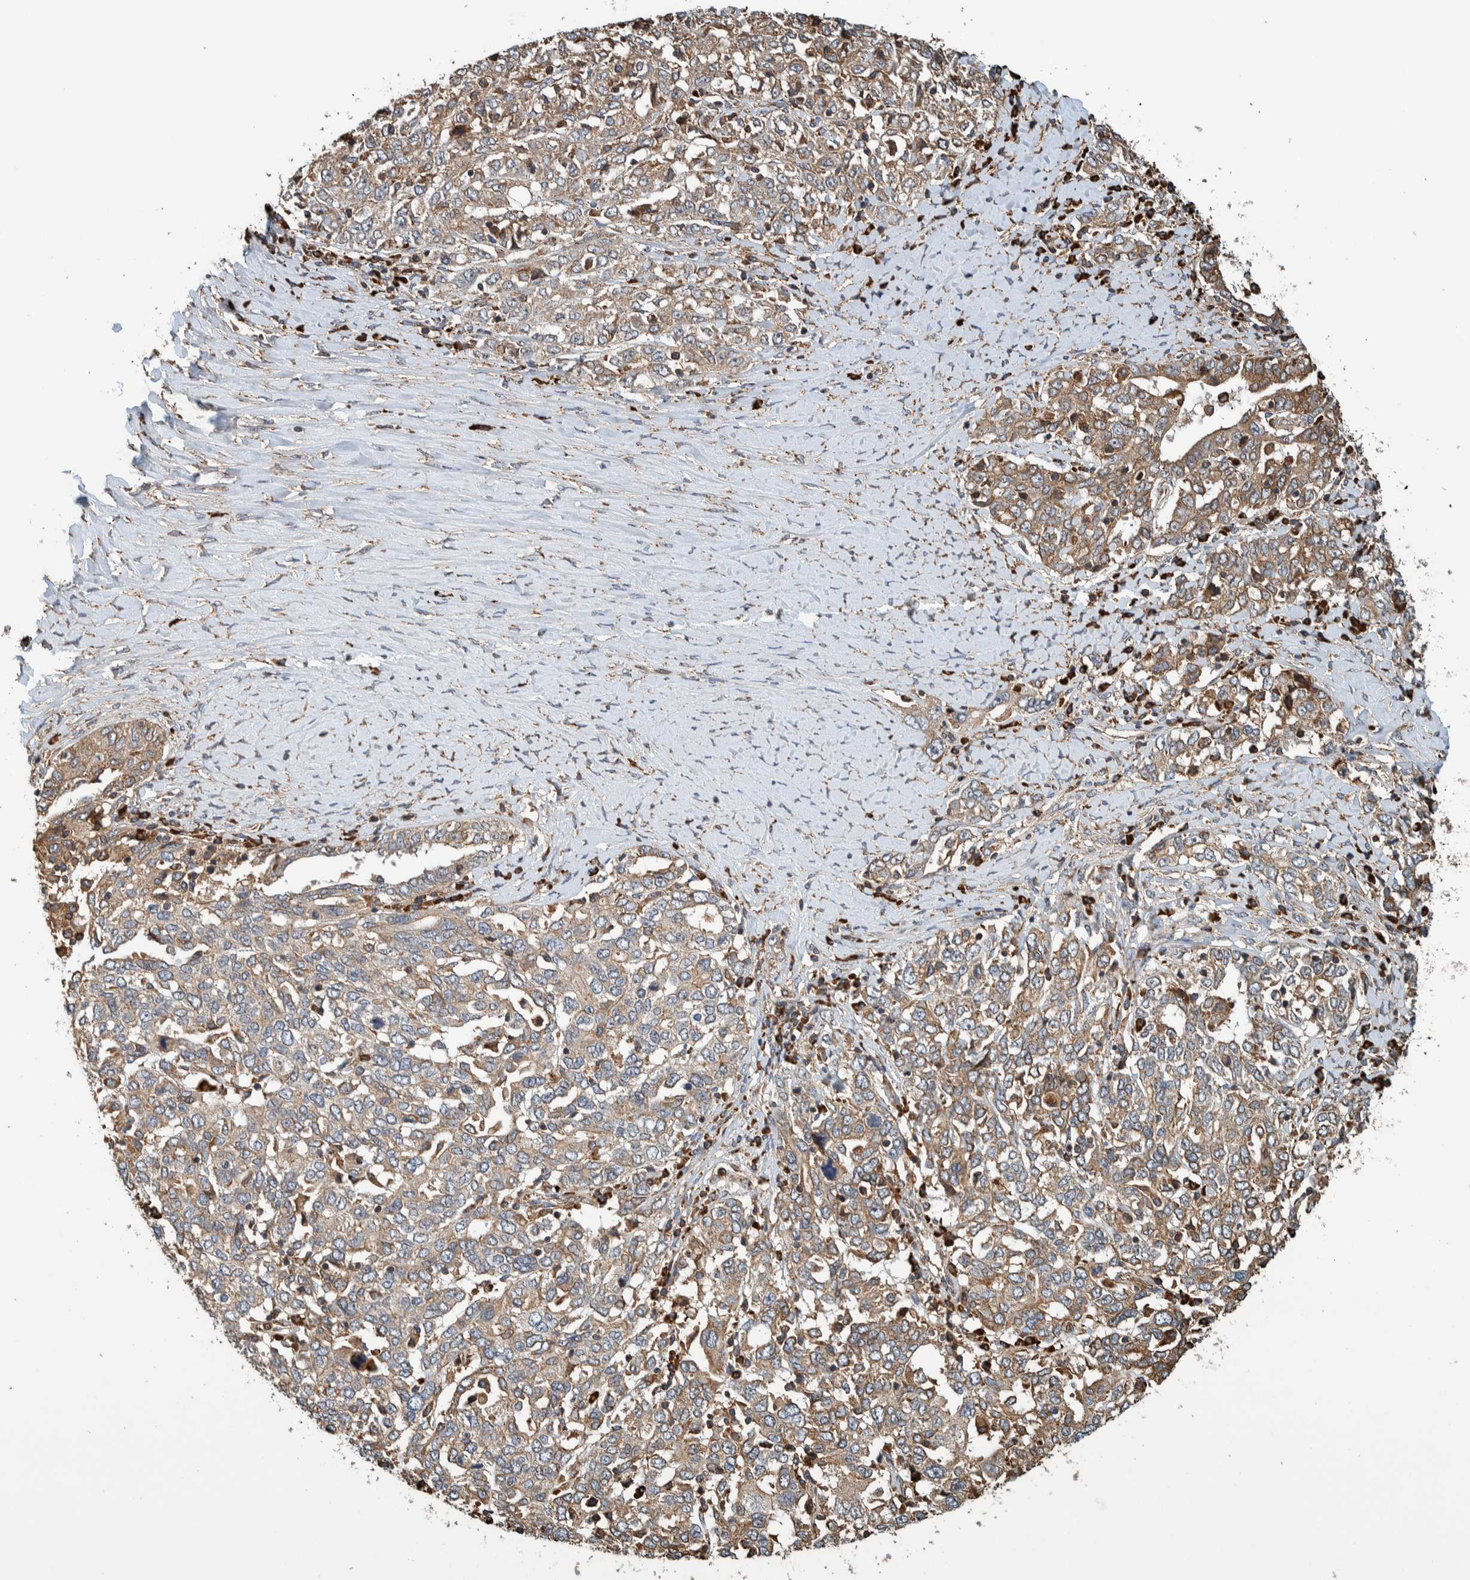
{"staining": {"intensity": "moderate", "quantity": ">75%", "location": "cytoplasmic/membranous"}, "tissue": "ovarian cancer", "cell_type": "Tumor cells", "image_type": "cancer", "snomed": [{"axis": "morphology", "description": "Carcinoma, endometroid"}, {"axis": "topography", "description": "Ovary"}], "caption": "High-power microscopy captured an immunohistochemistry micrograph of ovarian endometroid carcinoma, revealing moderate cytoplasmic/membranous expression in approximately >75% of tumor cells. (DAB IHC, brown staining for protein, blue staining for nuclei).", "gene": "PLA2G3", "patient": {"sex": "female", "age": 62}}